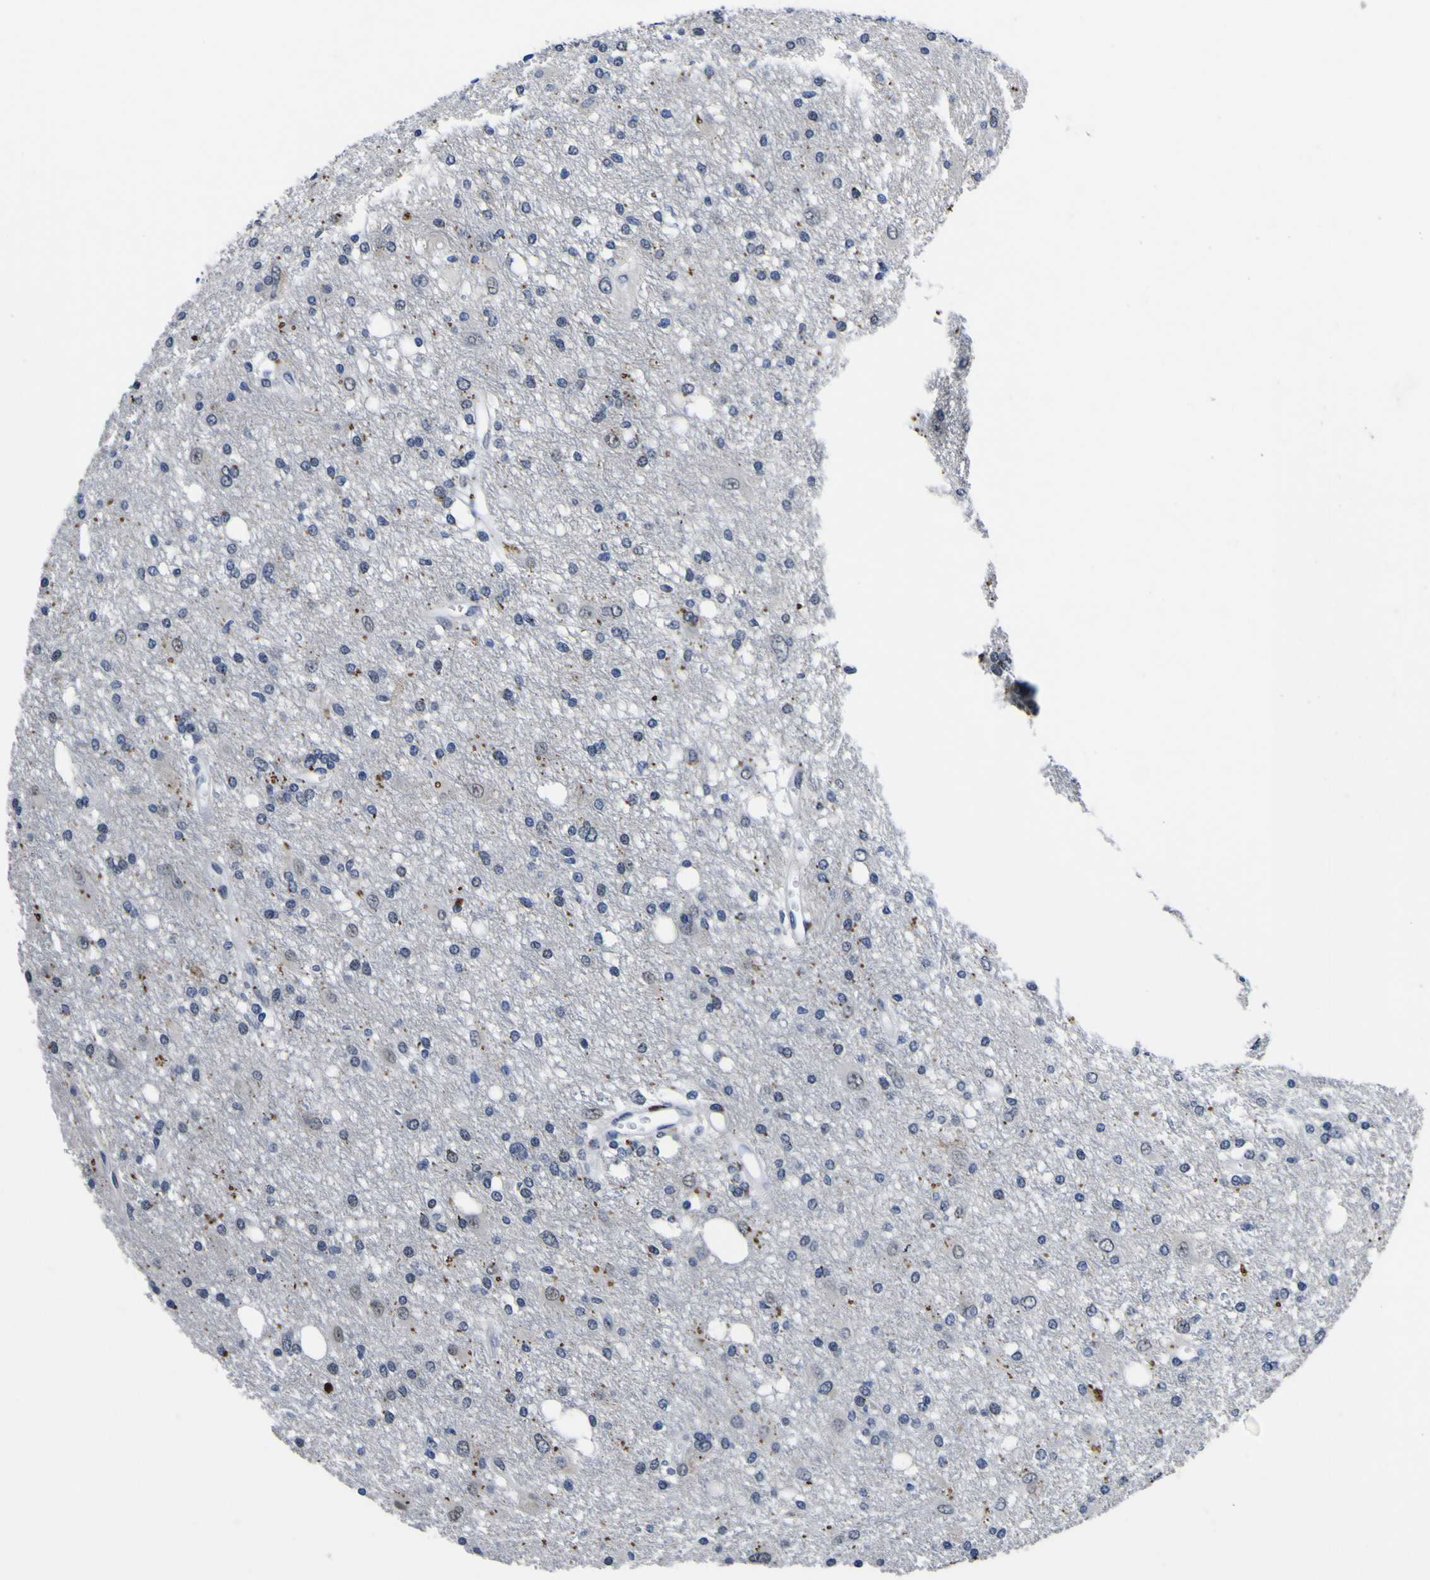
{"staining": {"intensity": "negative", "quantity": "none", "location": "none"}, "tissue": "glioma", "cell_type": "Tumor cells", "image_type": "cancer", "snomed": [{"axis": "morphology", "description": "Glioma, malignant, High grade"}, {"axis": "topography", "description": "Brain"}], "caption": "DAB (3,3'-diaminobenzidine) immunohistochemical staining of malignant high-grade glioma reveals no significant expression in tumor cells.", "gene": "IGFLR1", "patient": {"sex": "female", "age": 59}}